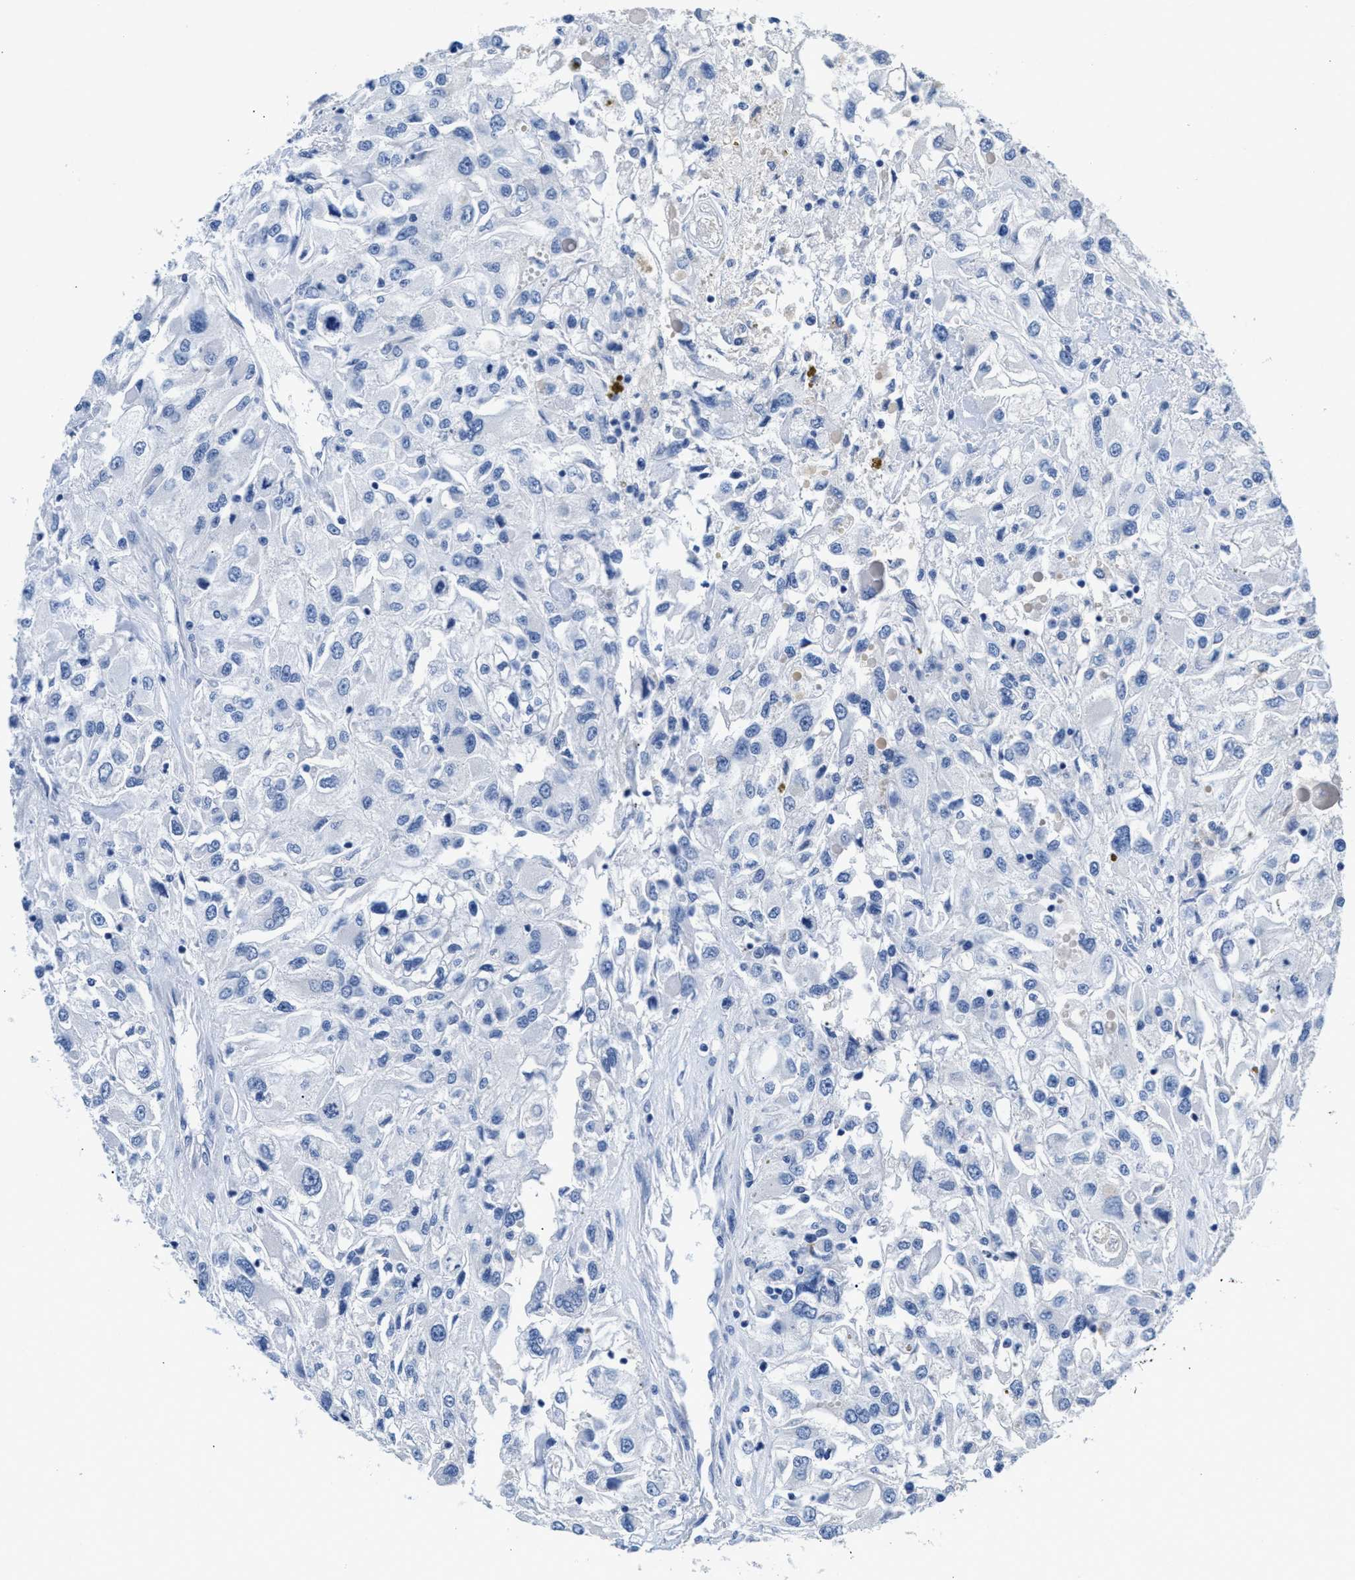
{"staining": {"intensity": "negative", "quantity": "none", "location": "none"}, "tissue": "renal cancer", "cell_type": "Tumor cells", "image_type": "cancer", "snomed": [{"axis": "morphology", "description": "Adenocarcinoma, NOS"}, {"axis": "topography", "description": "Kidney"}], "caption": "DAB (3,3'-diaminobenzidine) immunohistochemical staining of renal adenocarcinoma exhibits no significant staining in tumor cells.", "gene": "SLFN13", "patient": {"sex": "female", "age": 52}}